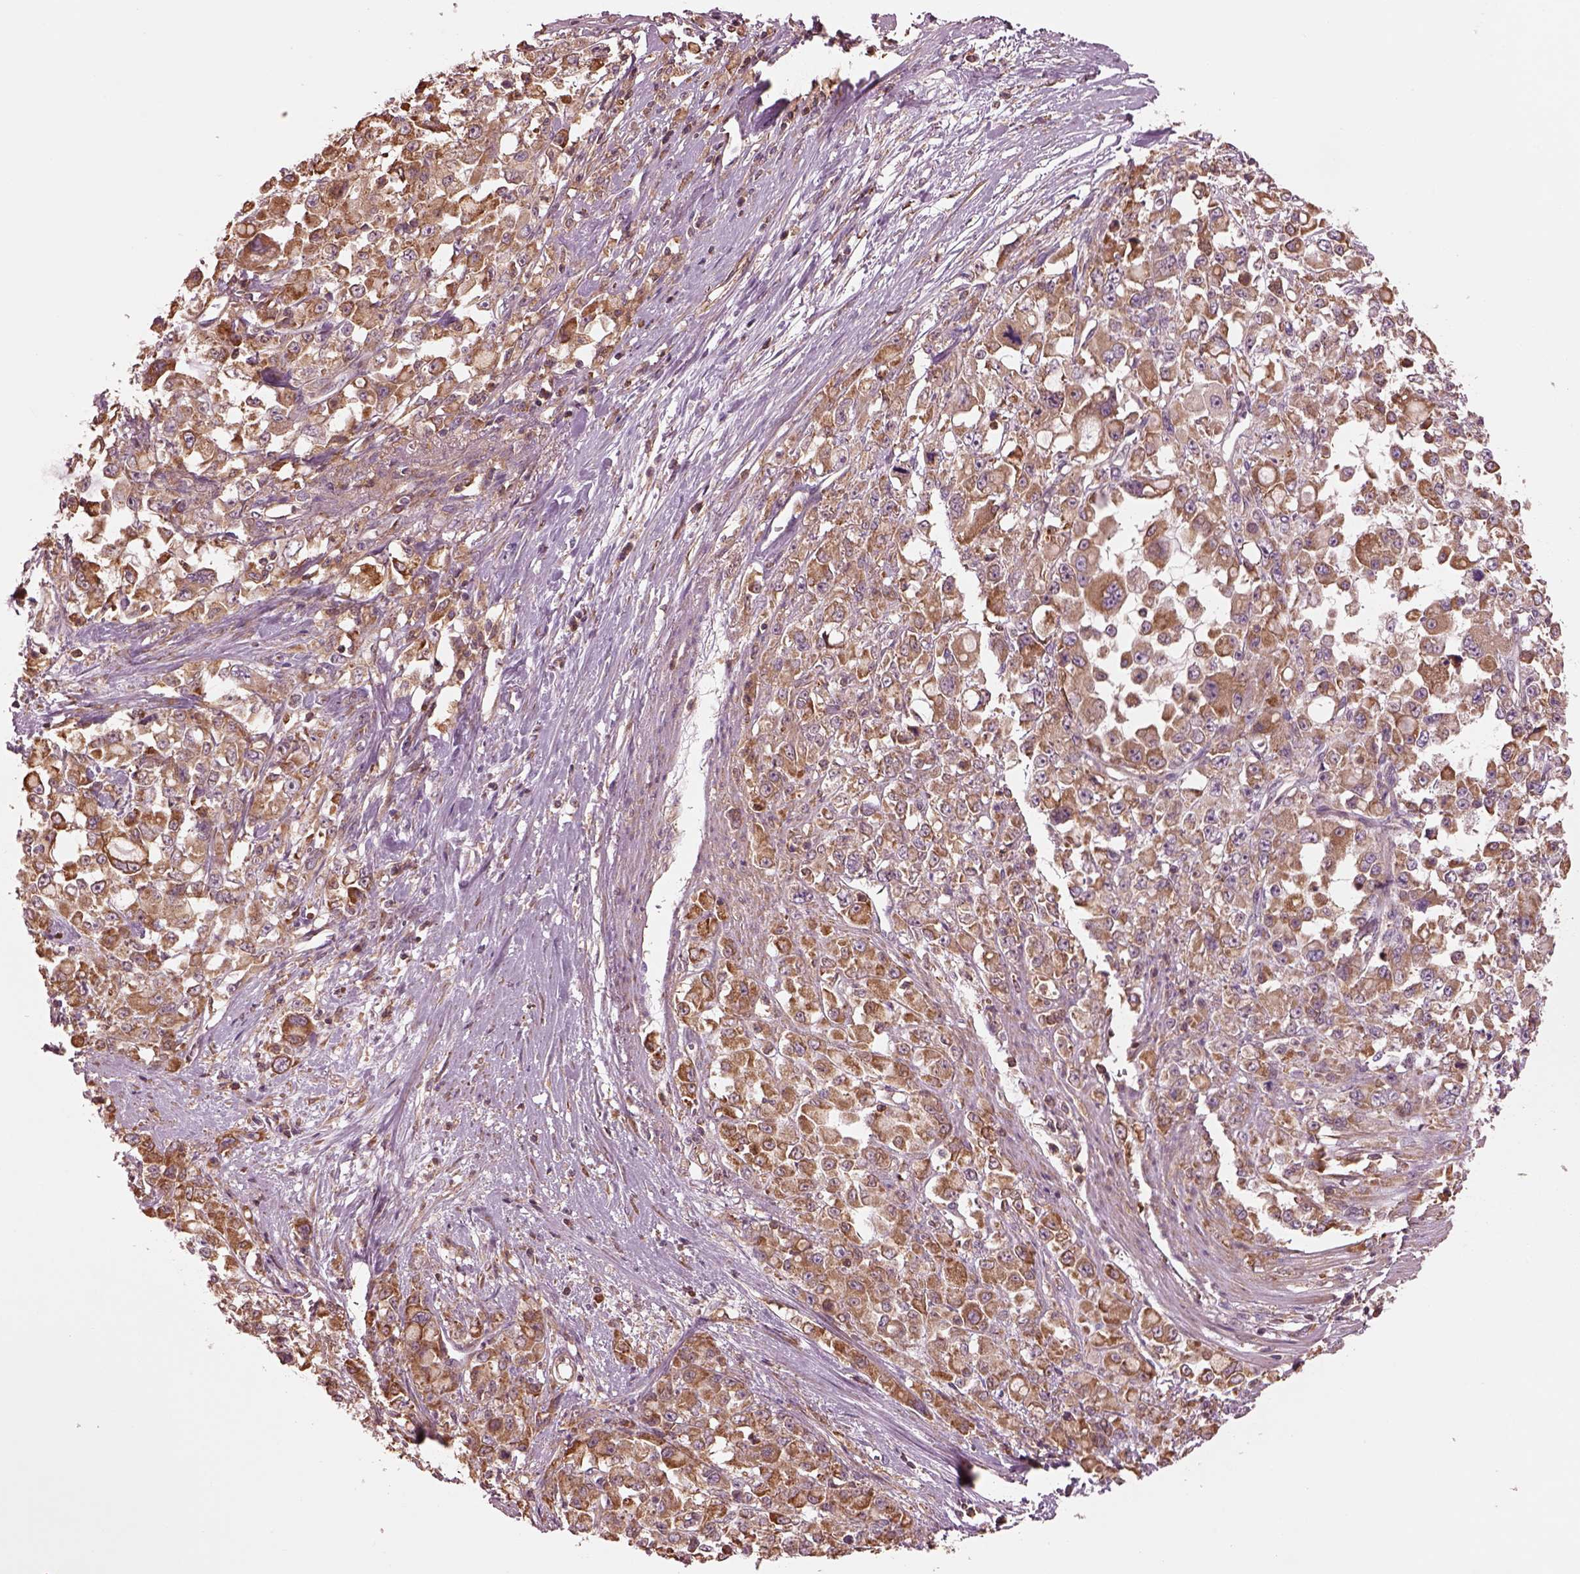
{"staining": {"intensity": "moderate", "quantity": ">75%", "location": "cytoplasmic/membranous"}, "tissue": "stomach cancer", "cell_type": "Tumor cells", "image_type": "cancer", "snomed": [{"axis": "morphology", "description": "Adenocarcinoma, NOS"}, {"axis": "topography", "description": "Stomach"}], "caption": "Protein positivity by immunohistochemistry shows moderate cytoplasmic/membranous positivity in approximately >75% of tumor cells in stomach adenocarcinoma. (brown staining indicates protein expression, while blue staining denotes nuclei).", "gene": "ASCC2", "patient": {"sex": "female", "age": 76}}